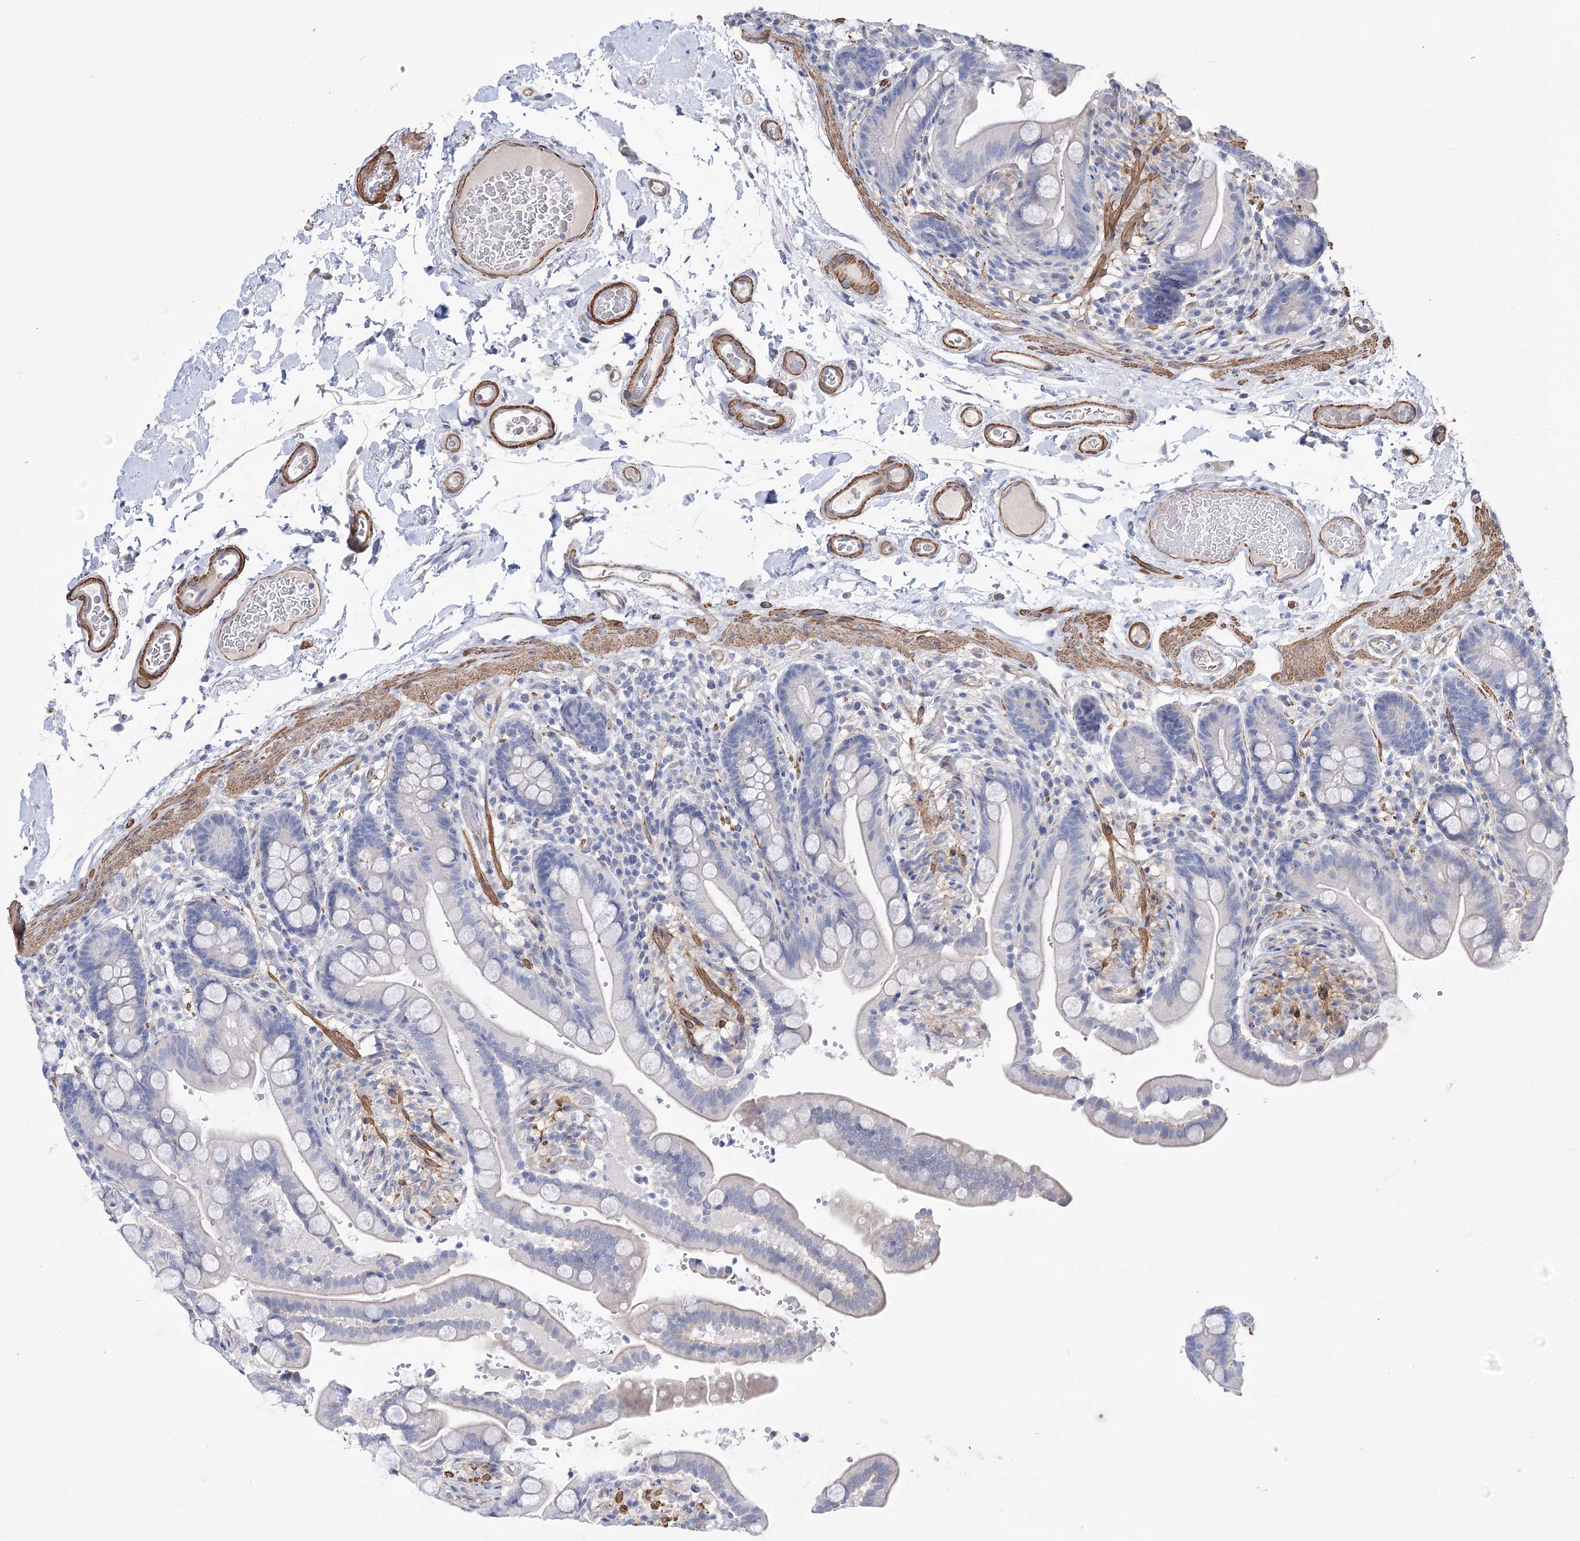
{"staining": {"intensity": "moderate", "quantity": ">75%", "location": "cytoplasmic/membranous"}, "tissue": "colon", "cell_type": "Endothelial cells", "image_type": "normal", "snomed": [{"axis": "morphology", "description": "Normal tissue, NOS"}, {"axis": "topography", "description": "Smooth muscle"}, {"axis": "topography", "description": "Colon"}], "caption": "This is a photomicrograph of immunohistochemistry (IHC) staining of normal colon, which shows moderate expression in the cytoplasmic/membranous of endothelial cells.", "gene": "WASHC3", "patient": {"sex": "male", "age": 73}}